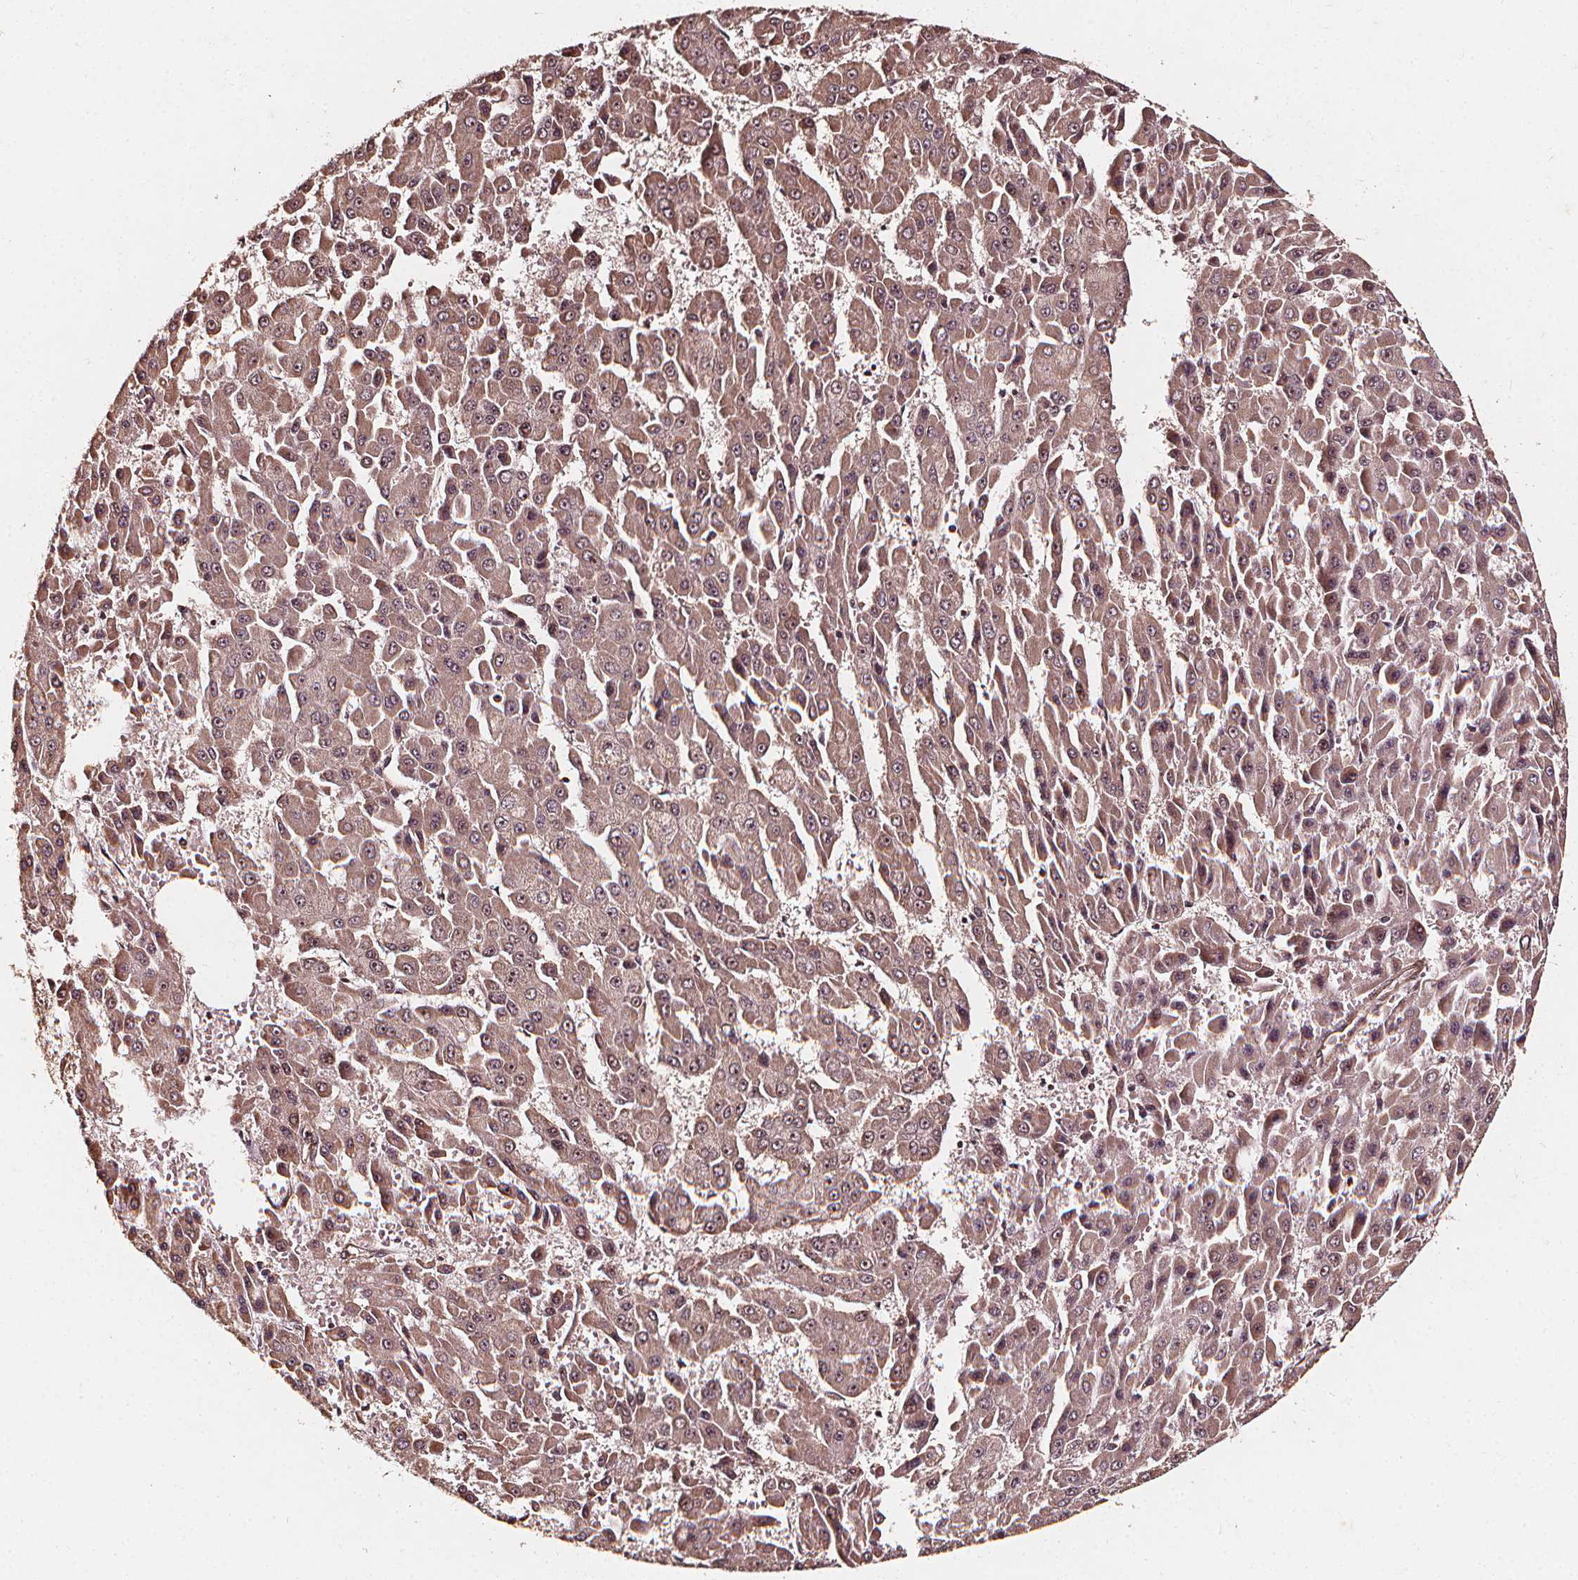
{"staining": {"intensity": "moderate", "quantity": ">75%", "location": "cytoplasmic/membranous,nuclear"}, "tissue": "liver cancer", "cell_type": "Tumor cells", "image_type": "cancer", "snomed": [{"axis": "morphology", "description": "Carcinoma, Hepatocellular, NOS"}, {"axis": "topography", "description": "Liver"}], "caption": "A brown stain highlights moderate cytoplasmic/membranous and nuclear positivity of a protein in human hepatocellular carcinoma (liver) tumor cells.", "gene": "EXOSC9", "patient": {"sex": "male", "age": 78}}